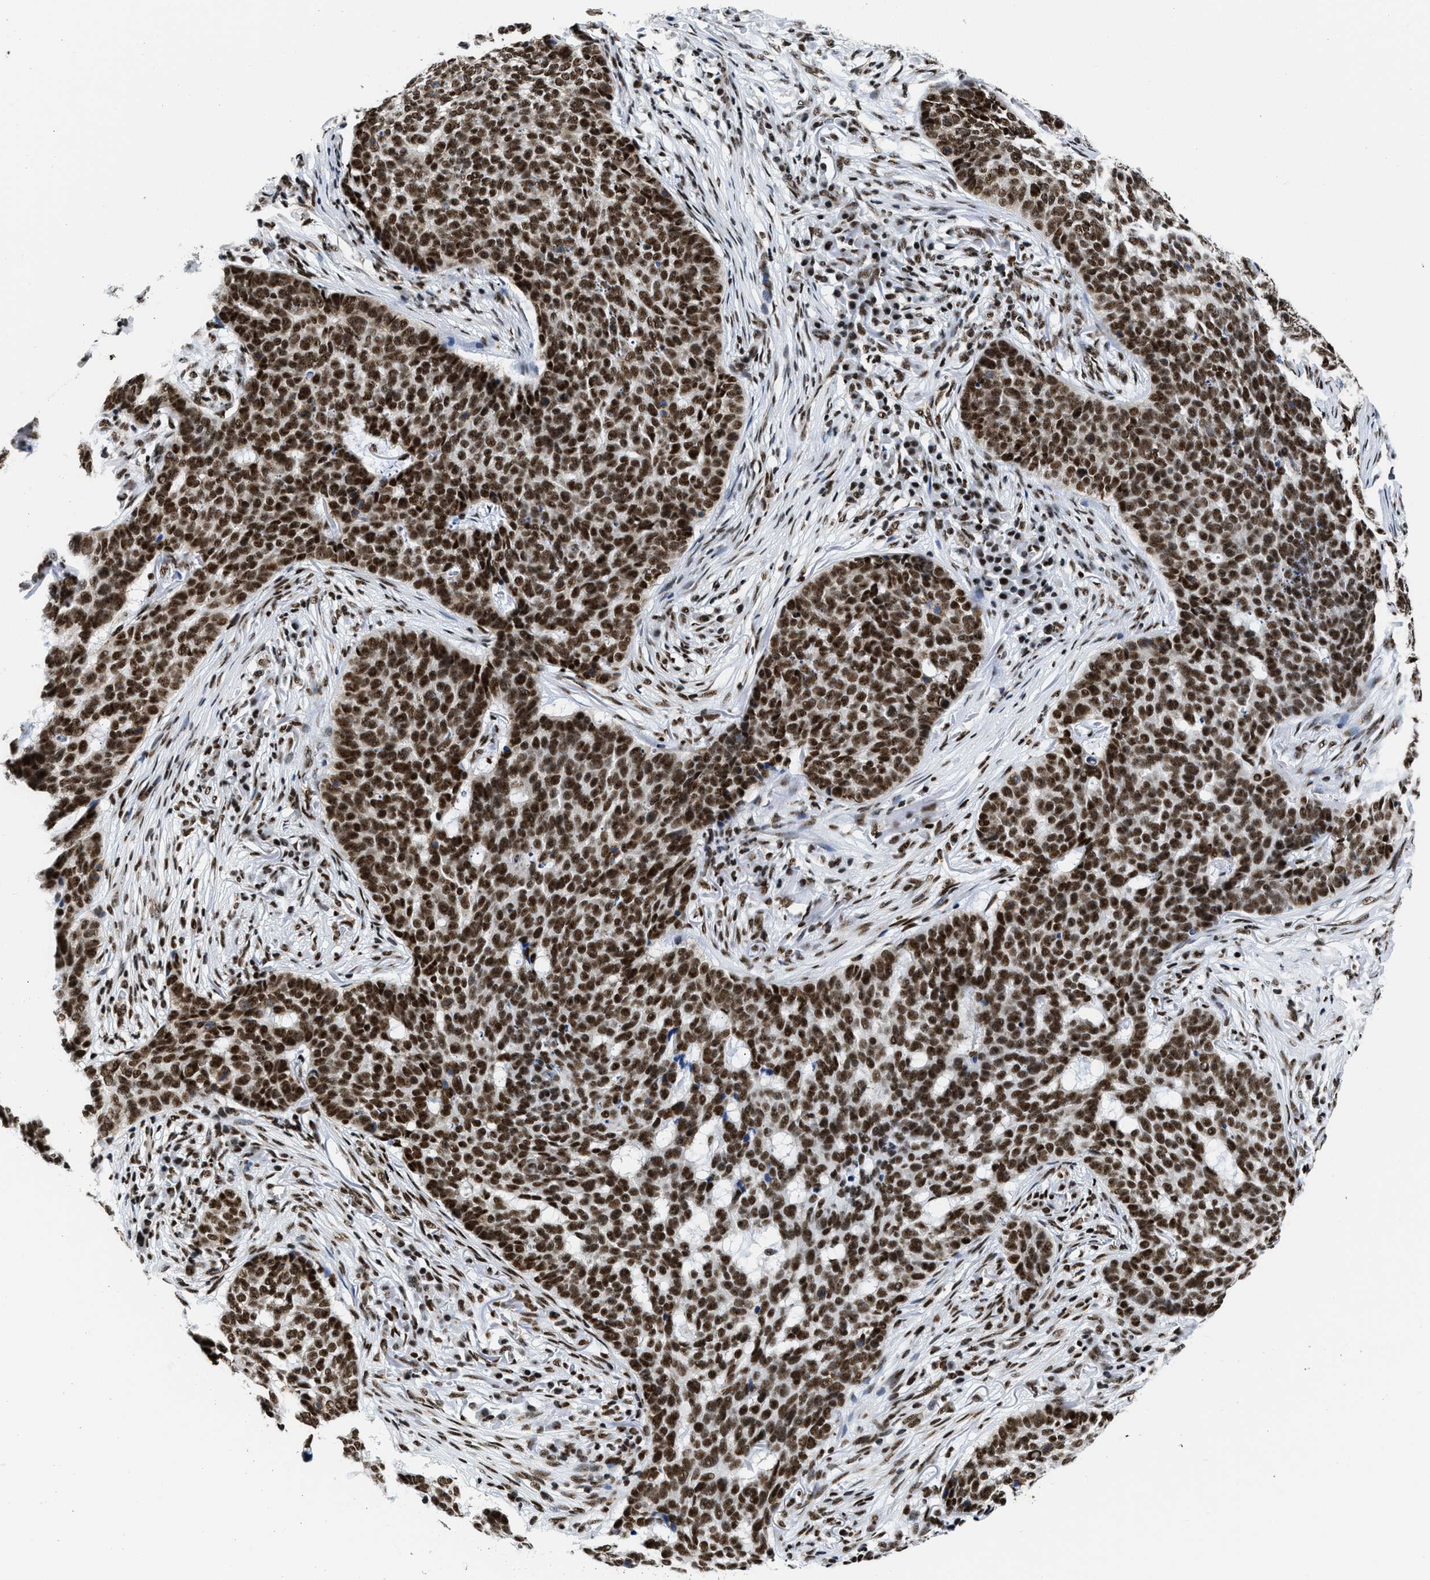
{"staining": {"intensity": "strong", "quantity": ">75%", "location": "nuclear"}, "tissue": "skin cancer", "cell_type": "Tumor cells", "image_type": "cancer", "snomed": [{"axis": "morphology", "description": "Basal cell carcinoma"}, {"axis": "topography", "description": "Skin"}], "caption": "Skin cancer (basal cell carcinoma) stained with a protein marker displays strong staining in tumor cells.", "gene": "RBM8A", "patient": {"sex": "male", "age": 85}}